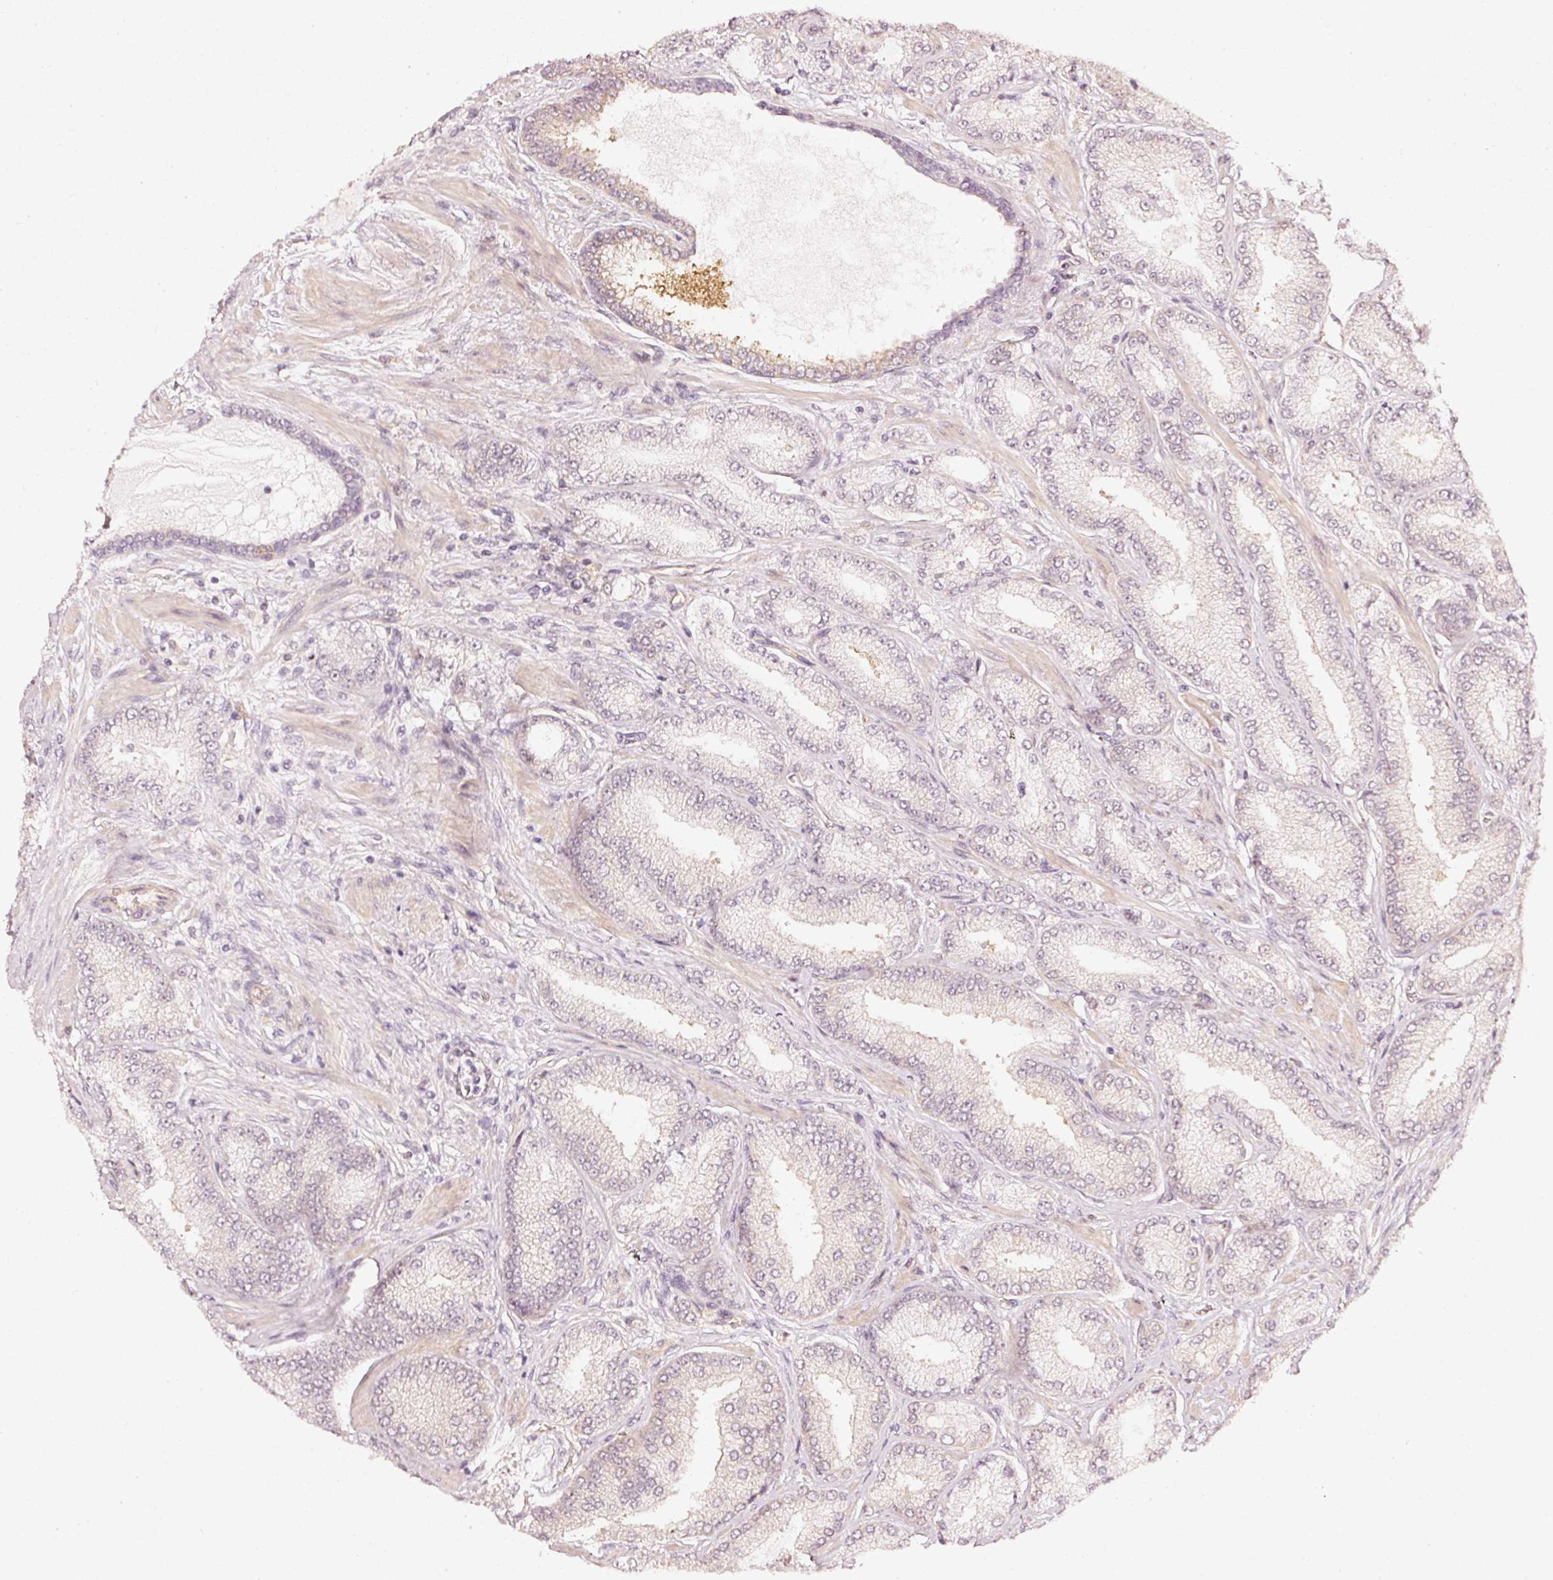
{"staining": {"intensity": "negative", "quantity": "none", "location": "none"}, "tissue": "prostate cancer", "cell_type": "Tumor cells", "image_type": "cancer", "snomed": [{"axis": "morphology", "description": "Adenocarcinoma, High grade"}, {"axis": "topography", "description": "Prostate"}], "caption": "This photomicrograph is of prostate adenocarcinoma (high-grade) stained with immunohistochemistry (IHC) to label a protein in brown with the nuclei are counter-stained blue. There is no positivity in tumor cells. Brightfield microscopy of immunohistochemistry stained with DAB (brown) and hematoxylin (blue), captured at high magnification.", "gene": "DRD2", "patient": {"sex": "male", "age": 68}}